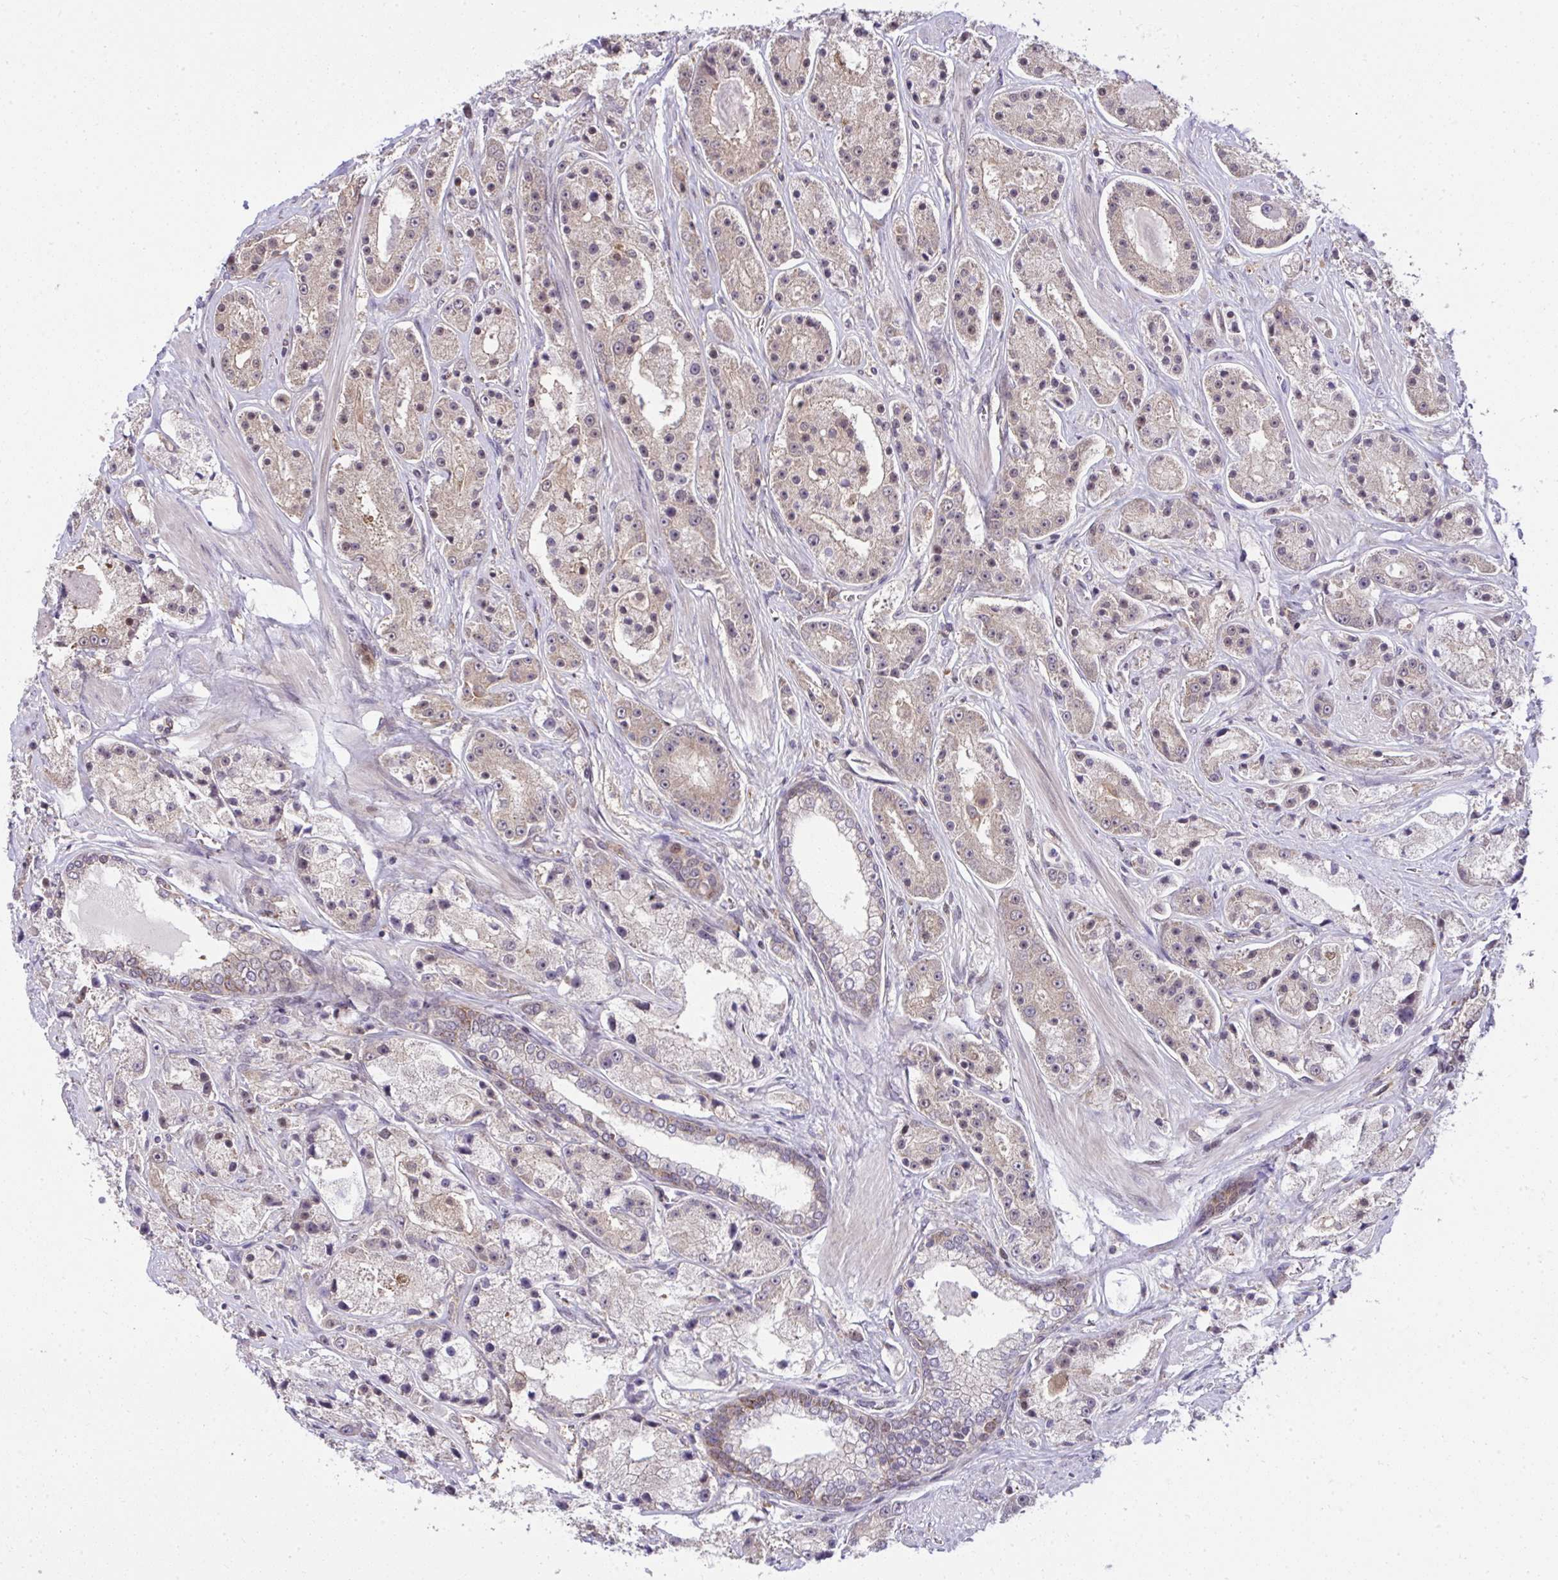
{"staining": {"intensity": "weak", "quantity": ">75%", "location": "cytoplasmic/membranous"}, "tissue": "prostate cancer", "cell_type": "Tumor cells", "image_type": "cancer", "snomed": [{"axis": "morphology", "description": "Adenocarcinoma, High grade"}, {"axis": "topography", "description": "Prostate"}], "caption": "Human prostate cancer (high-grade adenocarcinoma) stained with a brown dye displays weak cytoplasmic/membranous positive positivity in about >75% of tumor cells.", "gene": "RDH14", "patient": {"sex": "male", "age": 67}}